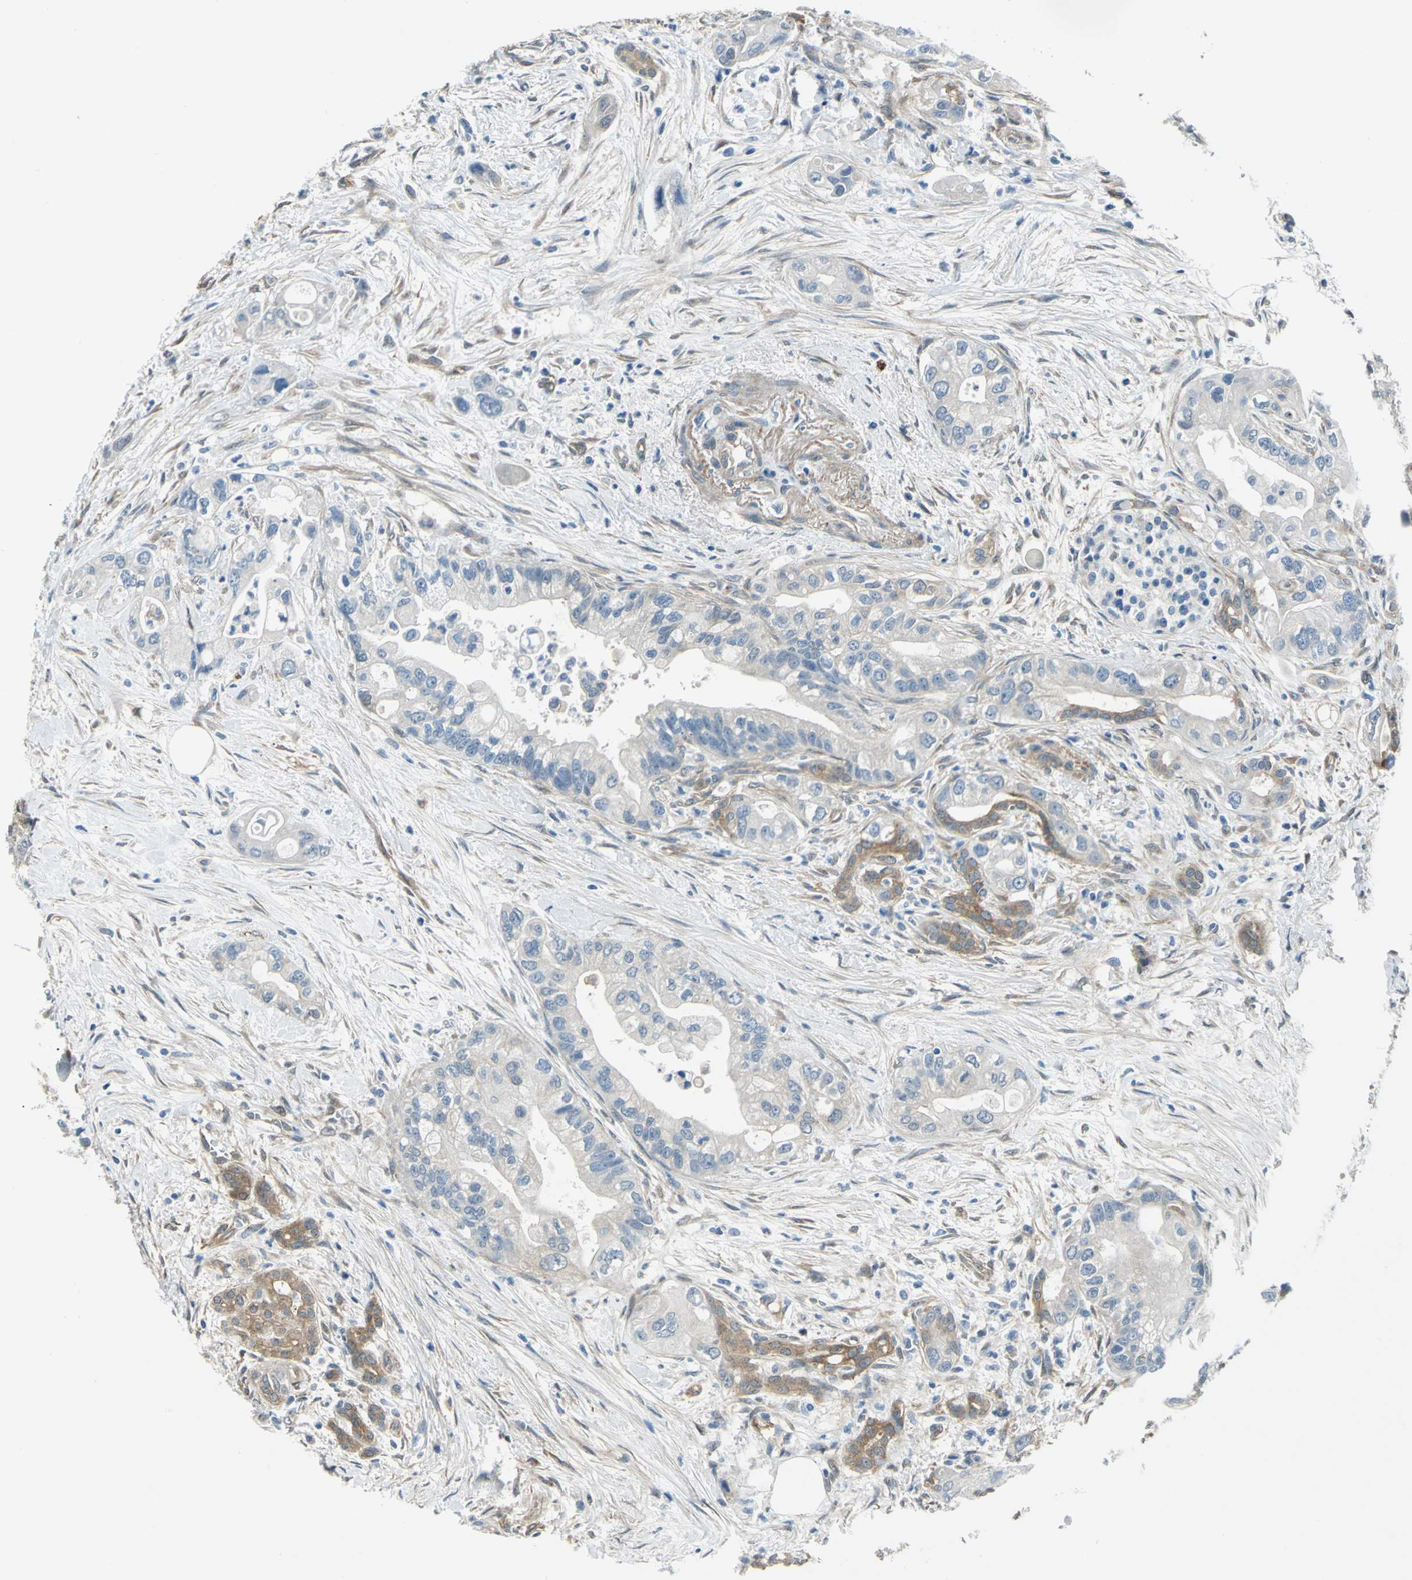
{"staining": {"intensity": "weak", "quantity": "25%-75%", "location": "cytoplasmic/membranous"}, "tissue": "pancreatic cancer", "cell_type": "Tumor cells", "image_type": "cancer", "snomed": [{"axis": "morphology", "description": "Adenocarcinoma, NOS"}, {"axis": "topography", "description": "Pancreas"}], "caption": "Protein staining of pancreatic adenocarcinoma tissue displays weak cytoplasmic/membranous staining in approximately 25%-75% of tumor cells.", "gene": "CDC42EP1", "patient": {"sex": "male", "age": 70}}